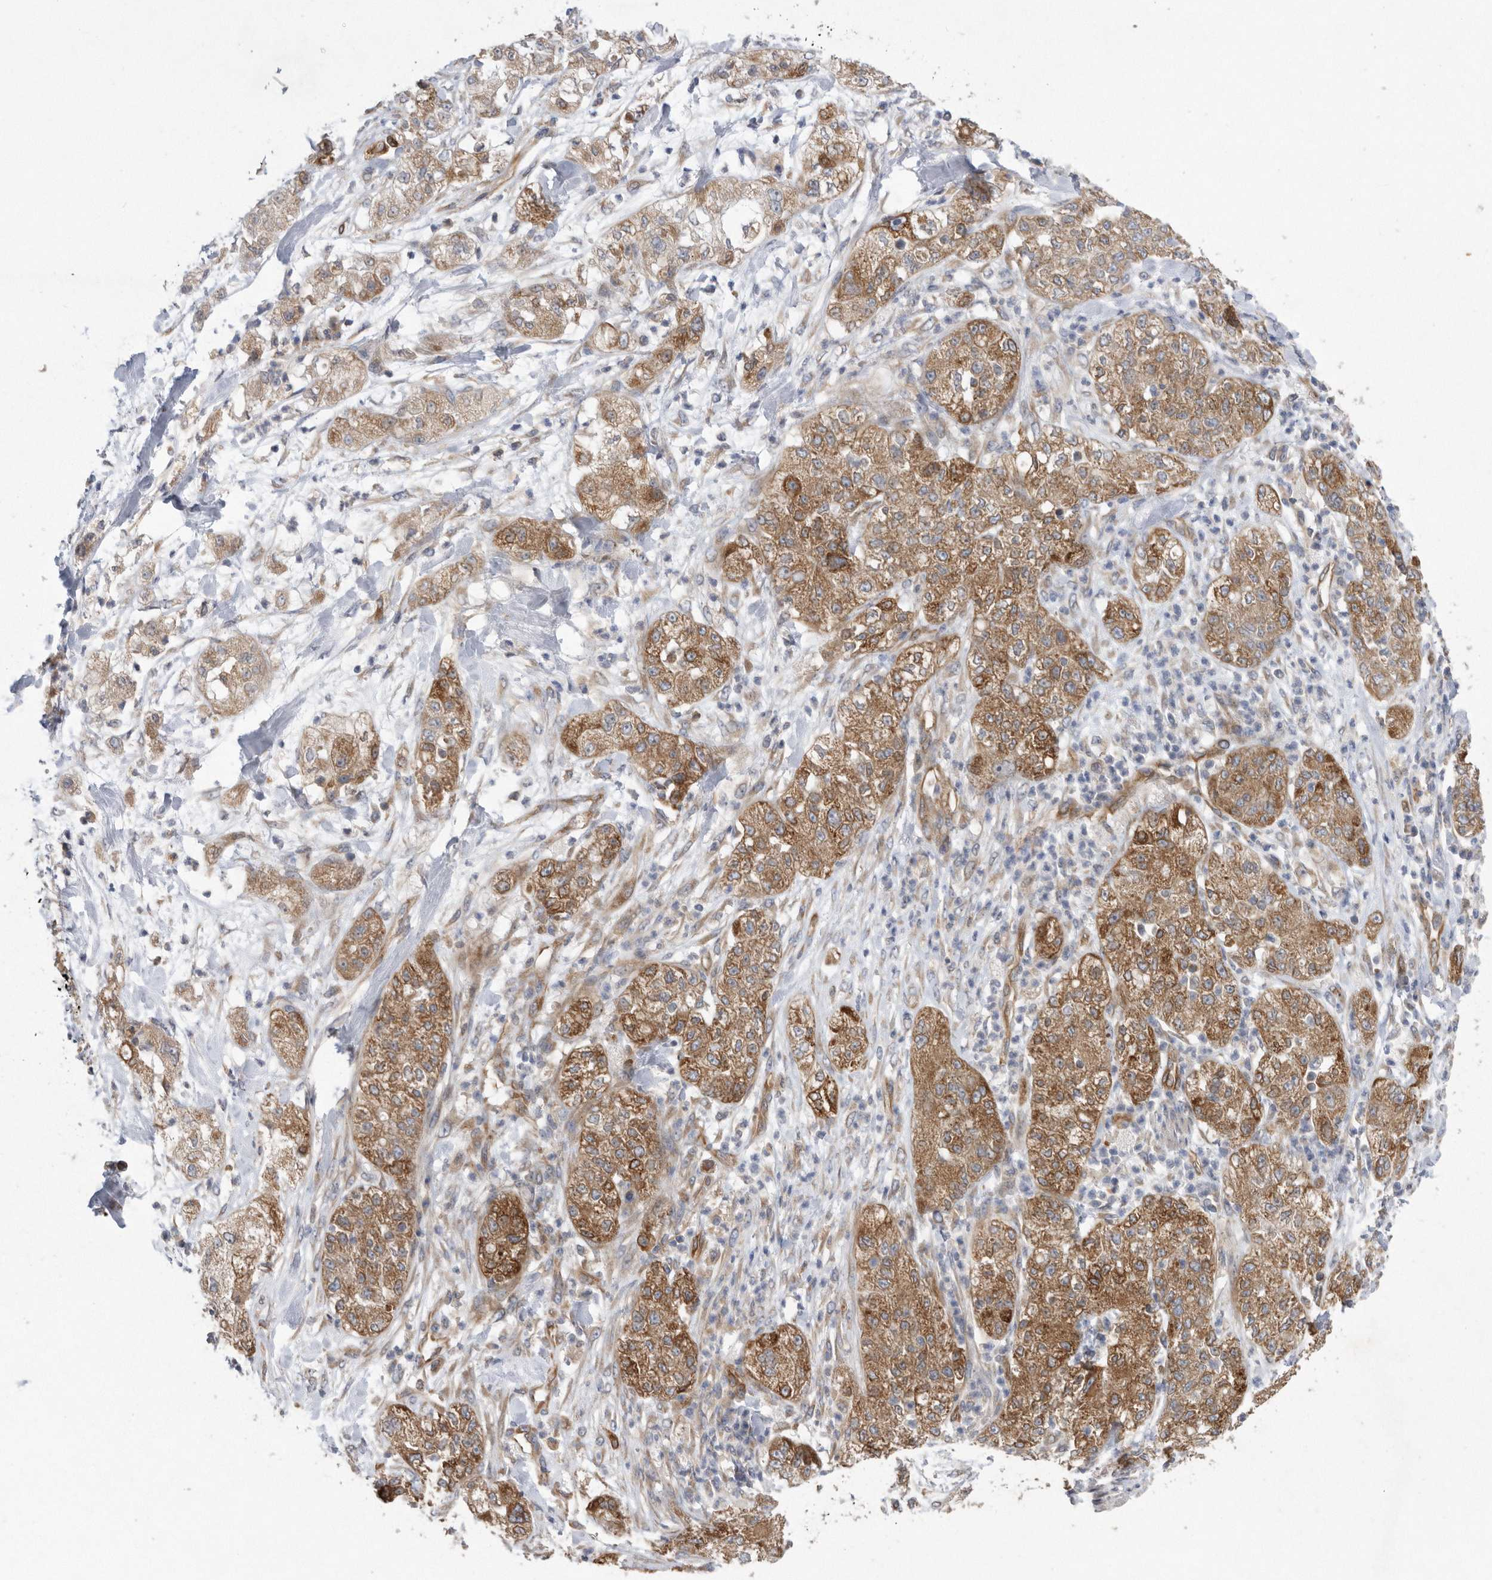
{"staining": {"intensity": "moderate", "quantity": ">75%", "location": "cytoplasmic/membranous"}, "tissue": "pancreatic cancer", "cell_type": "Tumor cells", "image_type": "cancer", "snomed": [{"axis": "morphology", "description": "Adenocarcinoma, NOS"}, {"axis": "topography", "description": "Pancreas"}], "caption": "Brown immunohistochemical staining in pancreatic cancer (adenocarcinoma) shows moderate cytoplasmic/membranous staining in approximately >75% of tumor cells. Nuclei are stained in blue.", "gene": "PON2", "patient": {"sex": "female", "age": 78}}